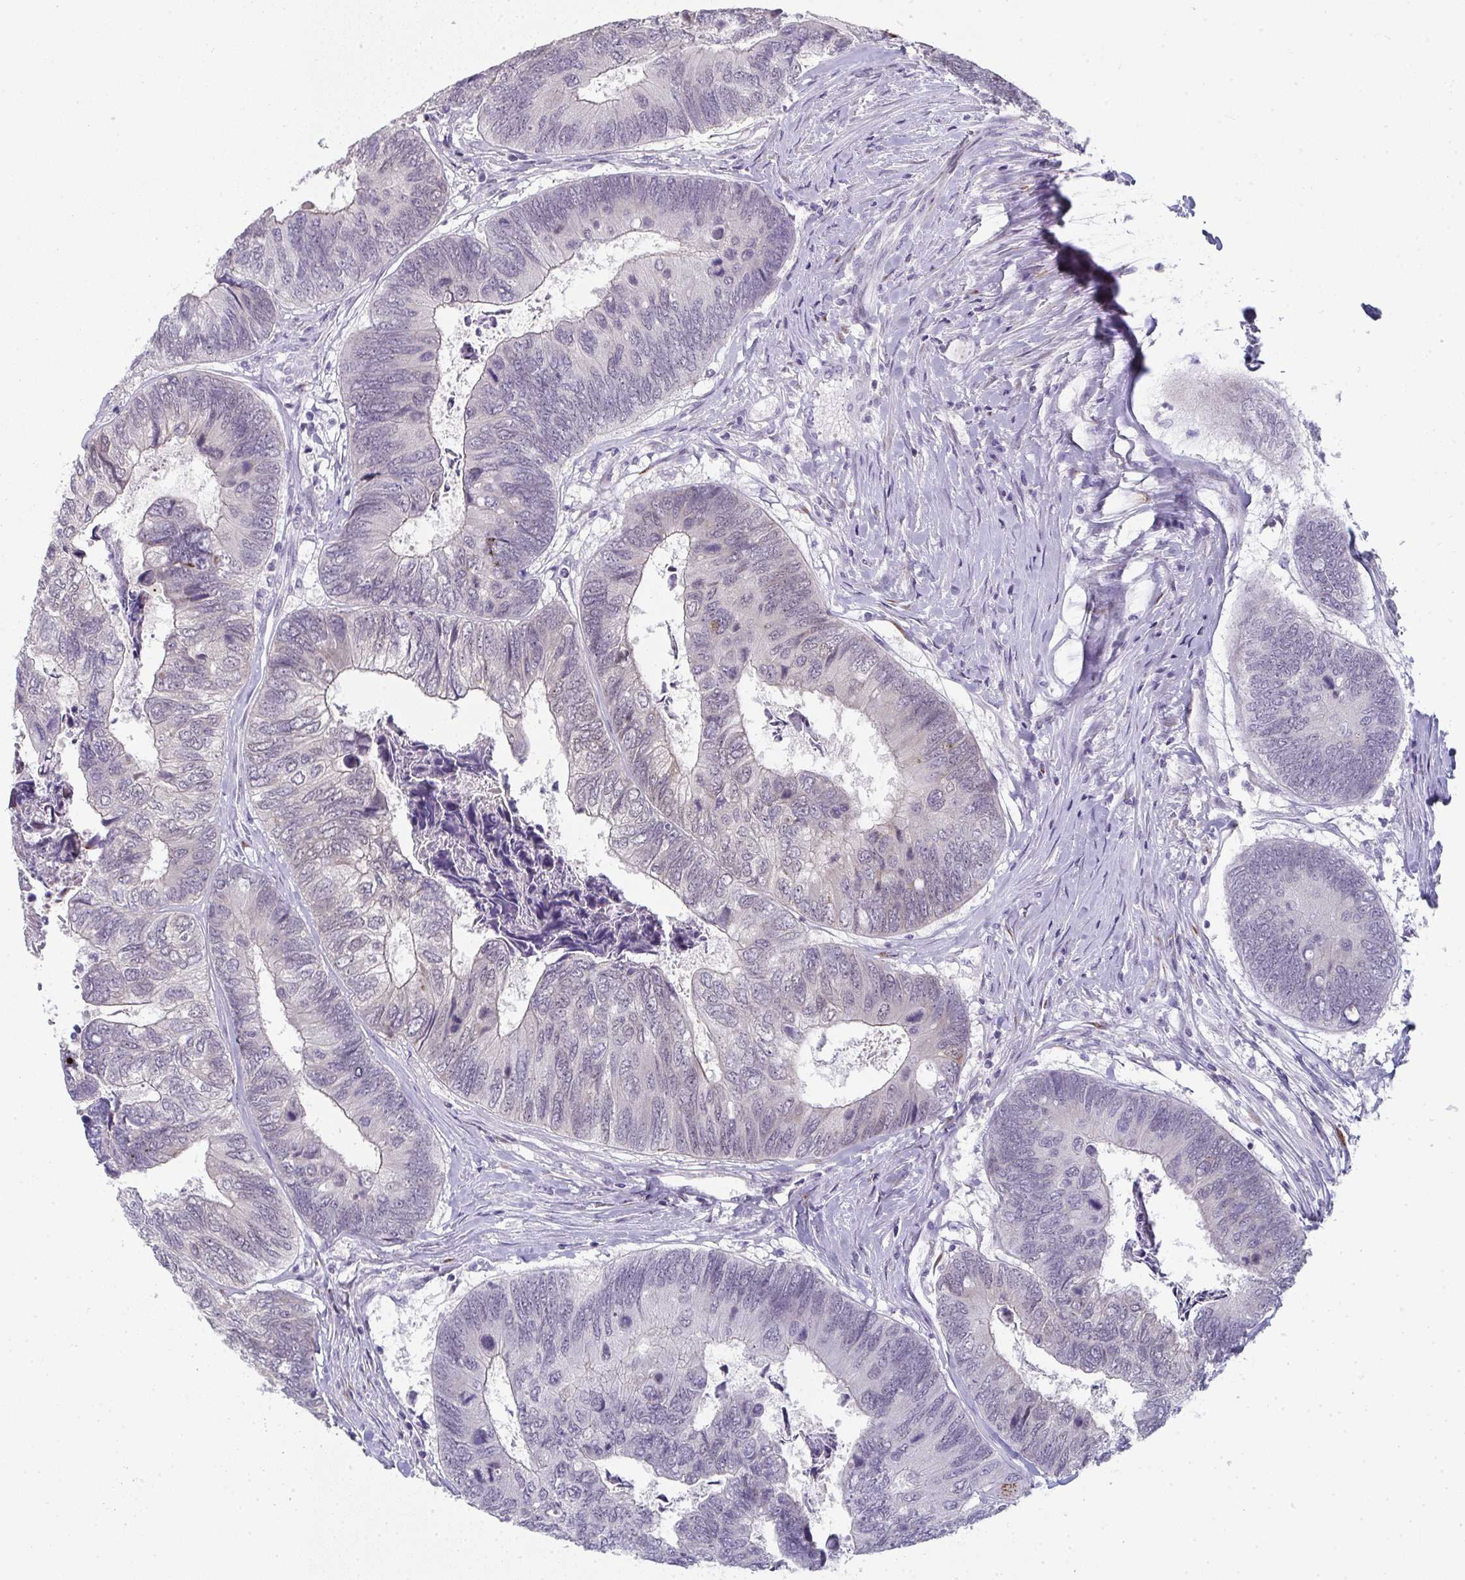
{"staining": {"intensity": "negative", "quantity": "none", "location": "none"}, "tissue": "colorectal cancer", "cell_type": "Tumor cells", "image_type": "cancer", "snomed": [{"axis": "morphology", "description": "Adenocarcinoma, NOS"}, {"axis": "topography", "description": "Colon"}], "caption": "The micrograph displays no significant positivity in tumor cells of colorectal cancer (adenocarcinoma).", "gene": "A1CF", "patient": {"sex": "female", "age": 67}}